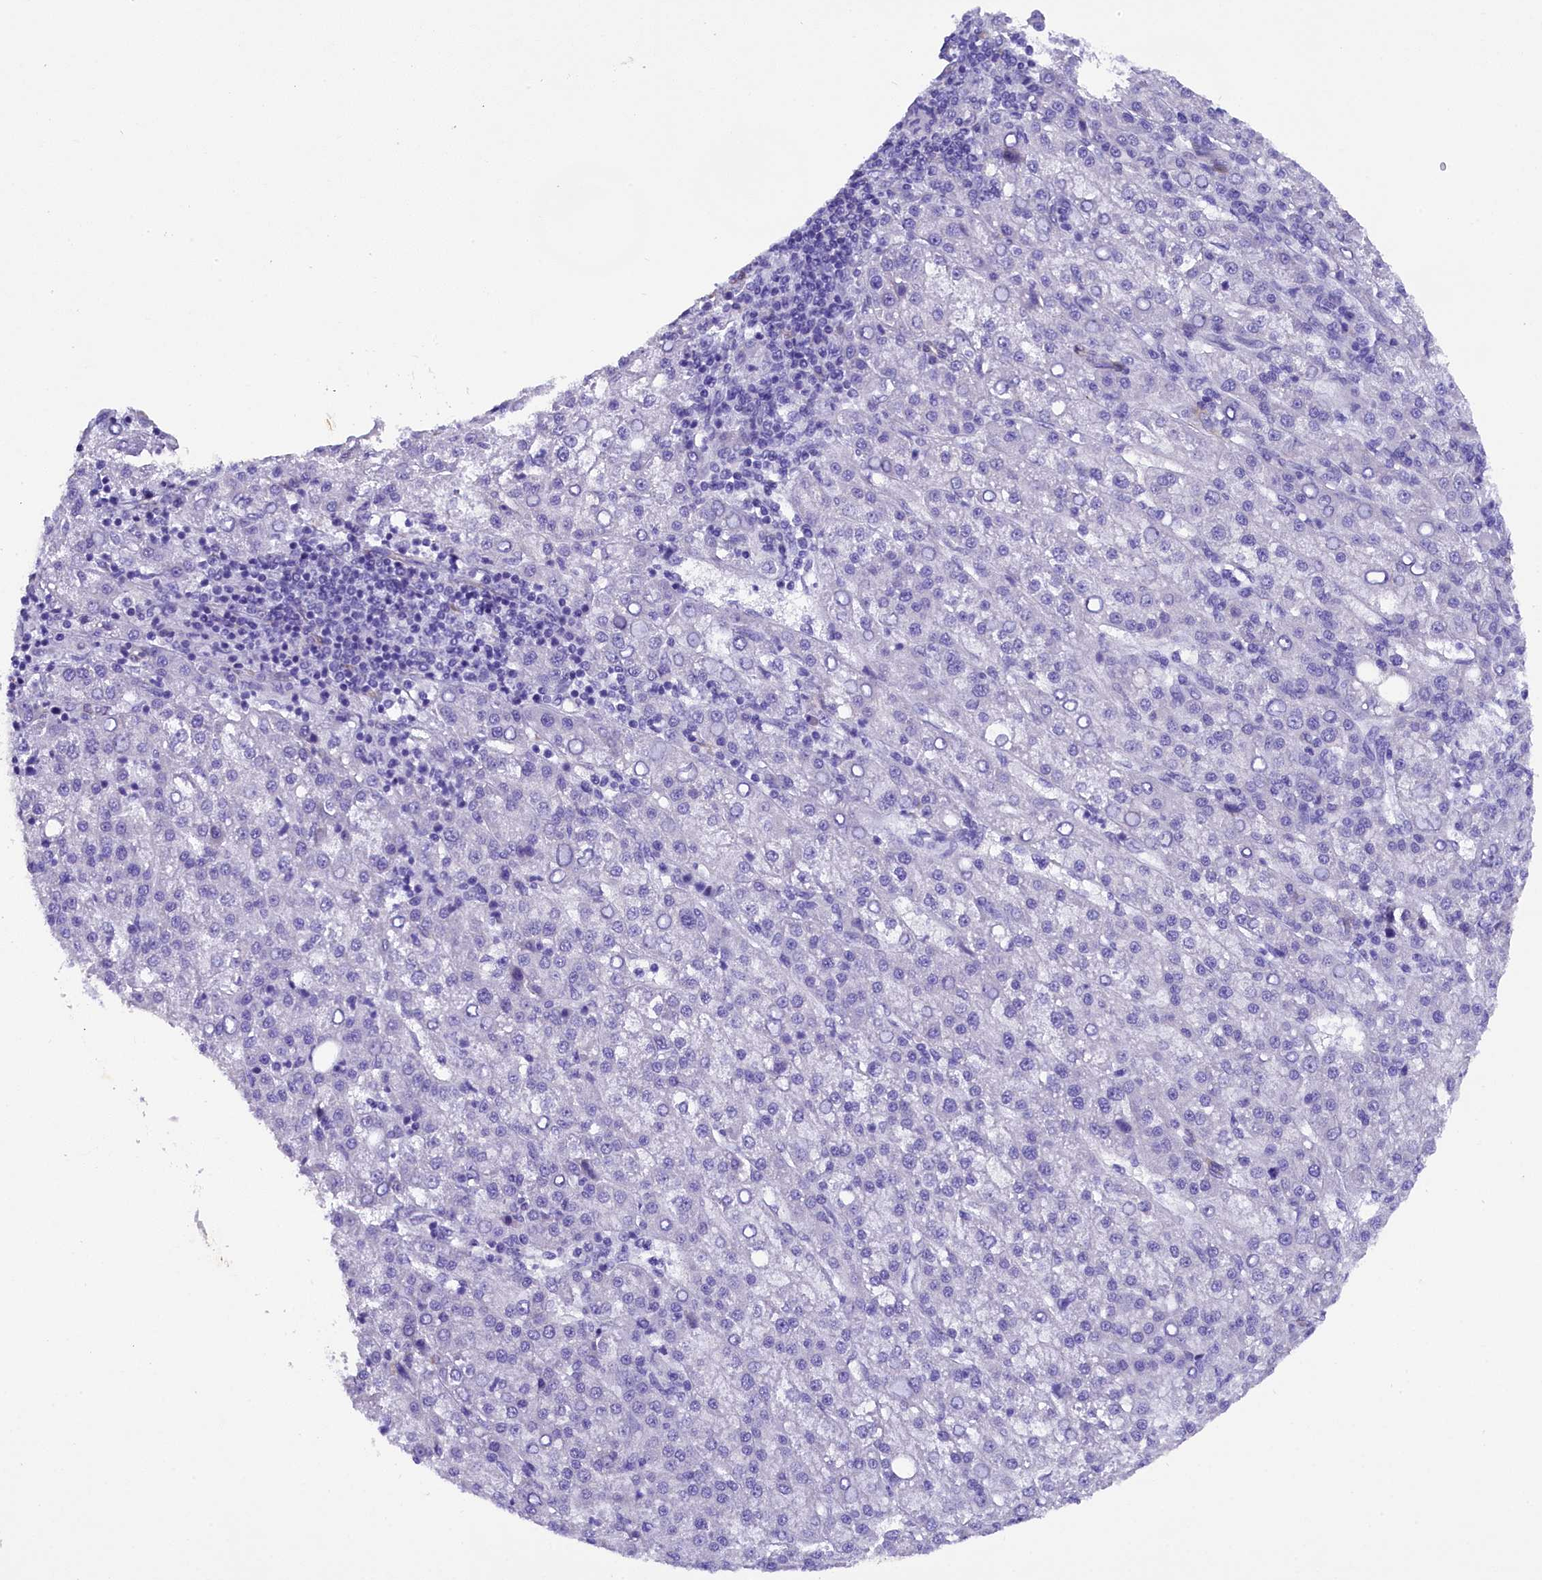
{"staining": {"intensity": "negative", "quantity": "none", "location": "none"}, "tissue": "liver cancer", "cell_type": "Tumor cells", "image_type": "cancer", "snomed": [{"axis": "morphology", "description": "Carcinoma, Hepatocellular, NOS"}, {"axis": "topography", "description": "Liver"}], "caption": "Immunohistochemical staining of human liver cancer (hepatocellular carcinoma) displays no significant expression in tumor cells. The staining is performed using DAB (3,3'-diaminobenzidine) brown chromogen with nuclei counter-stained in using hematoxylin.", "gene": "SOD3", "patient": {"sex": "female", "age": 58}}